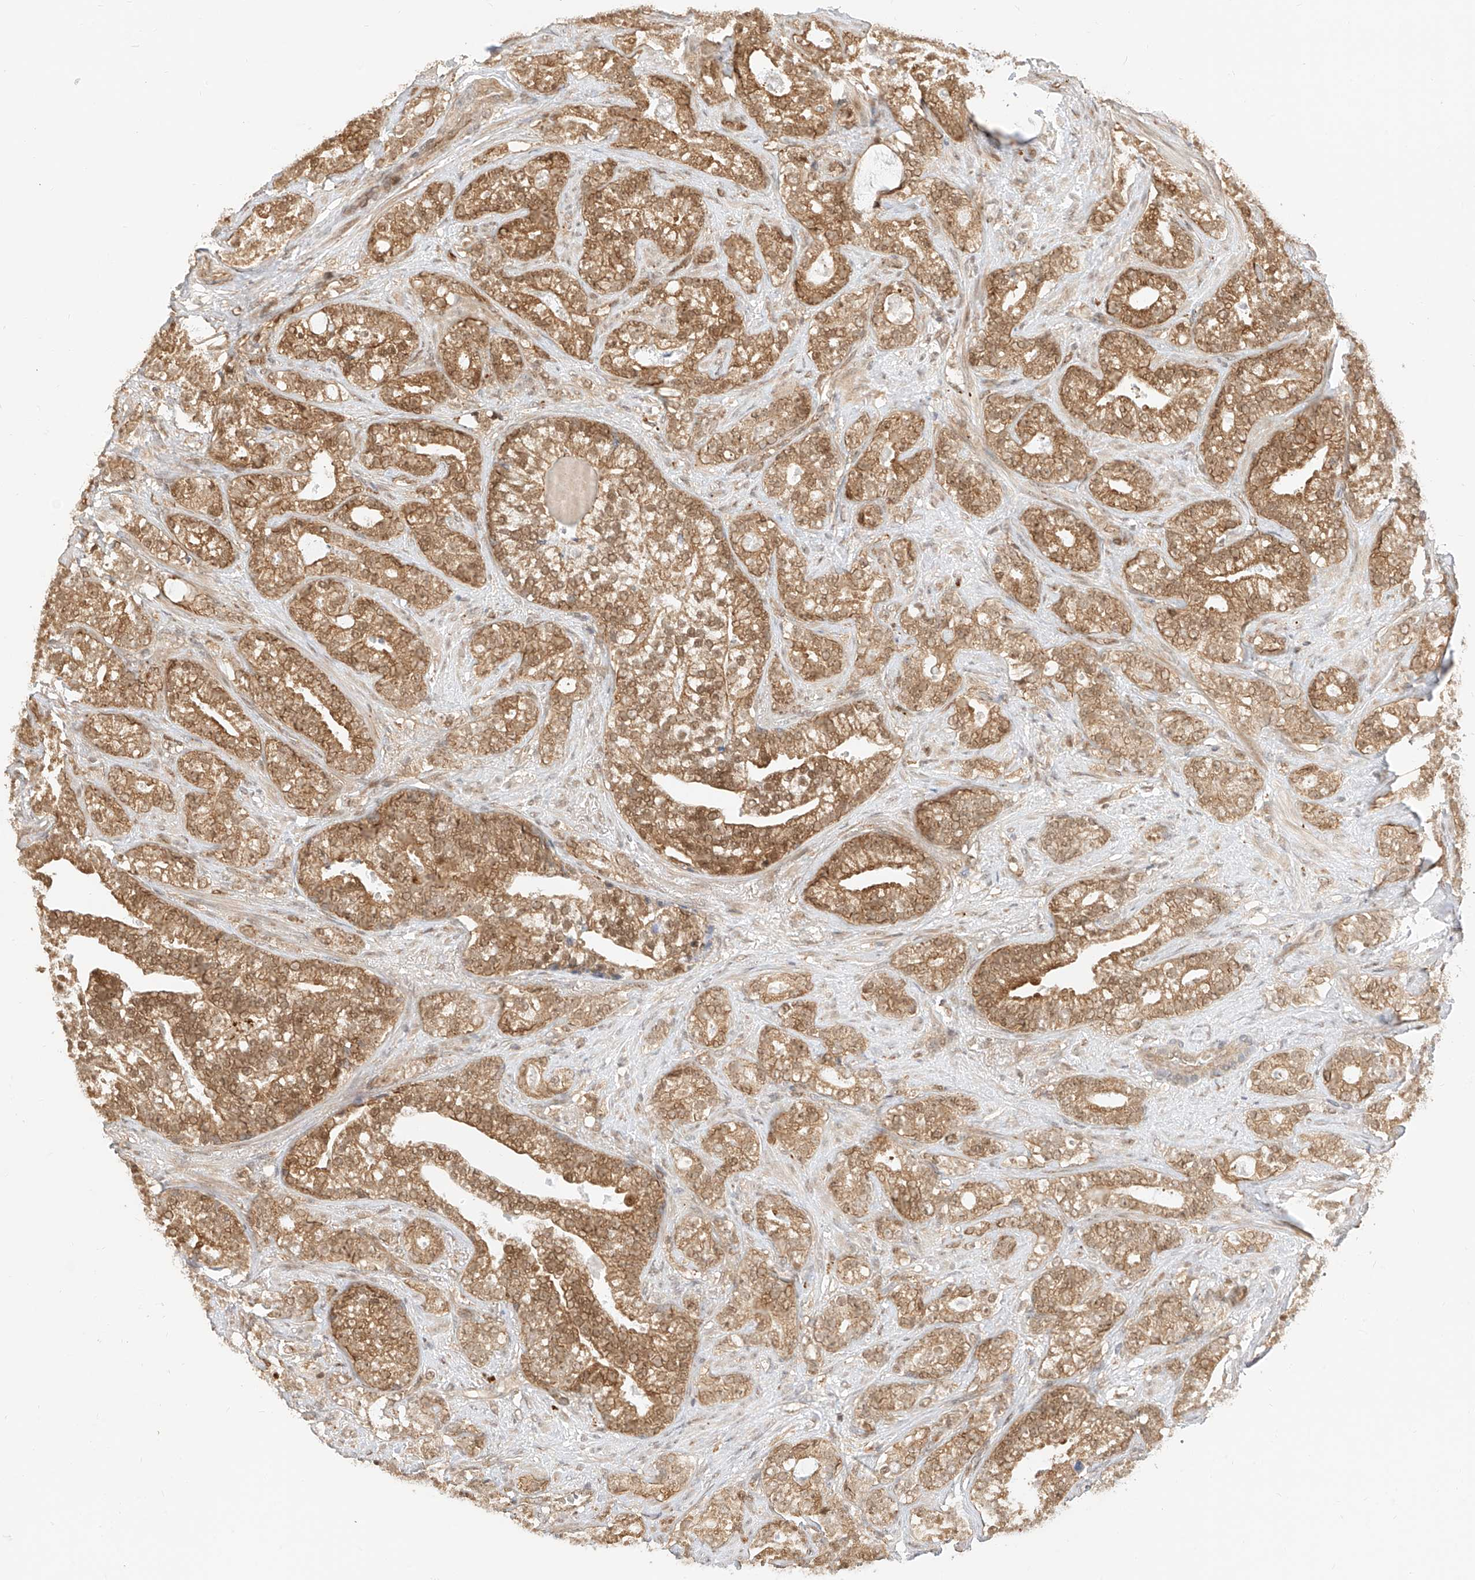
{"staining": {"intensity": "moderate", "quantity": ">75%", "location": "cytoplasmic/membranous,nuclear"}, "tissue": "prostate cancer", "cell_type": "Tumor cells", "image_type": "cancer", "snomed": [{"axis": "morphology", "description": "Adenocarcinoma, High grade"}, {"axis": "topography", "description": "Prostate and seminal vesicle, NOS"}], "caption": "Immunohistochemical staining of human prostate cancer (adenocarcinoma (high-grade)) exhibits moderate cytoplasmic/membranous and nuclear protein expression in approximately >75% of tumor cells. The staining is performed using DAB (3,3'-diaminobenzidine) brown chromogen to label protein expression. The nuclei are counter-stained blue using hematoxylin.", "gene": "EIF4H", "patient": {"sex": "male", "age": 67}}